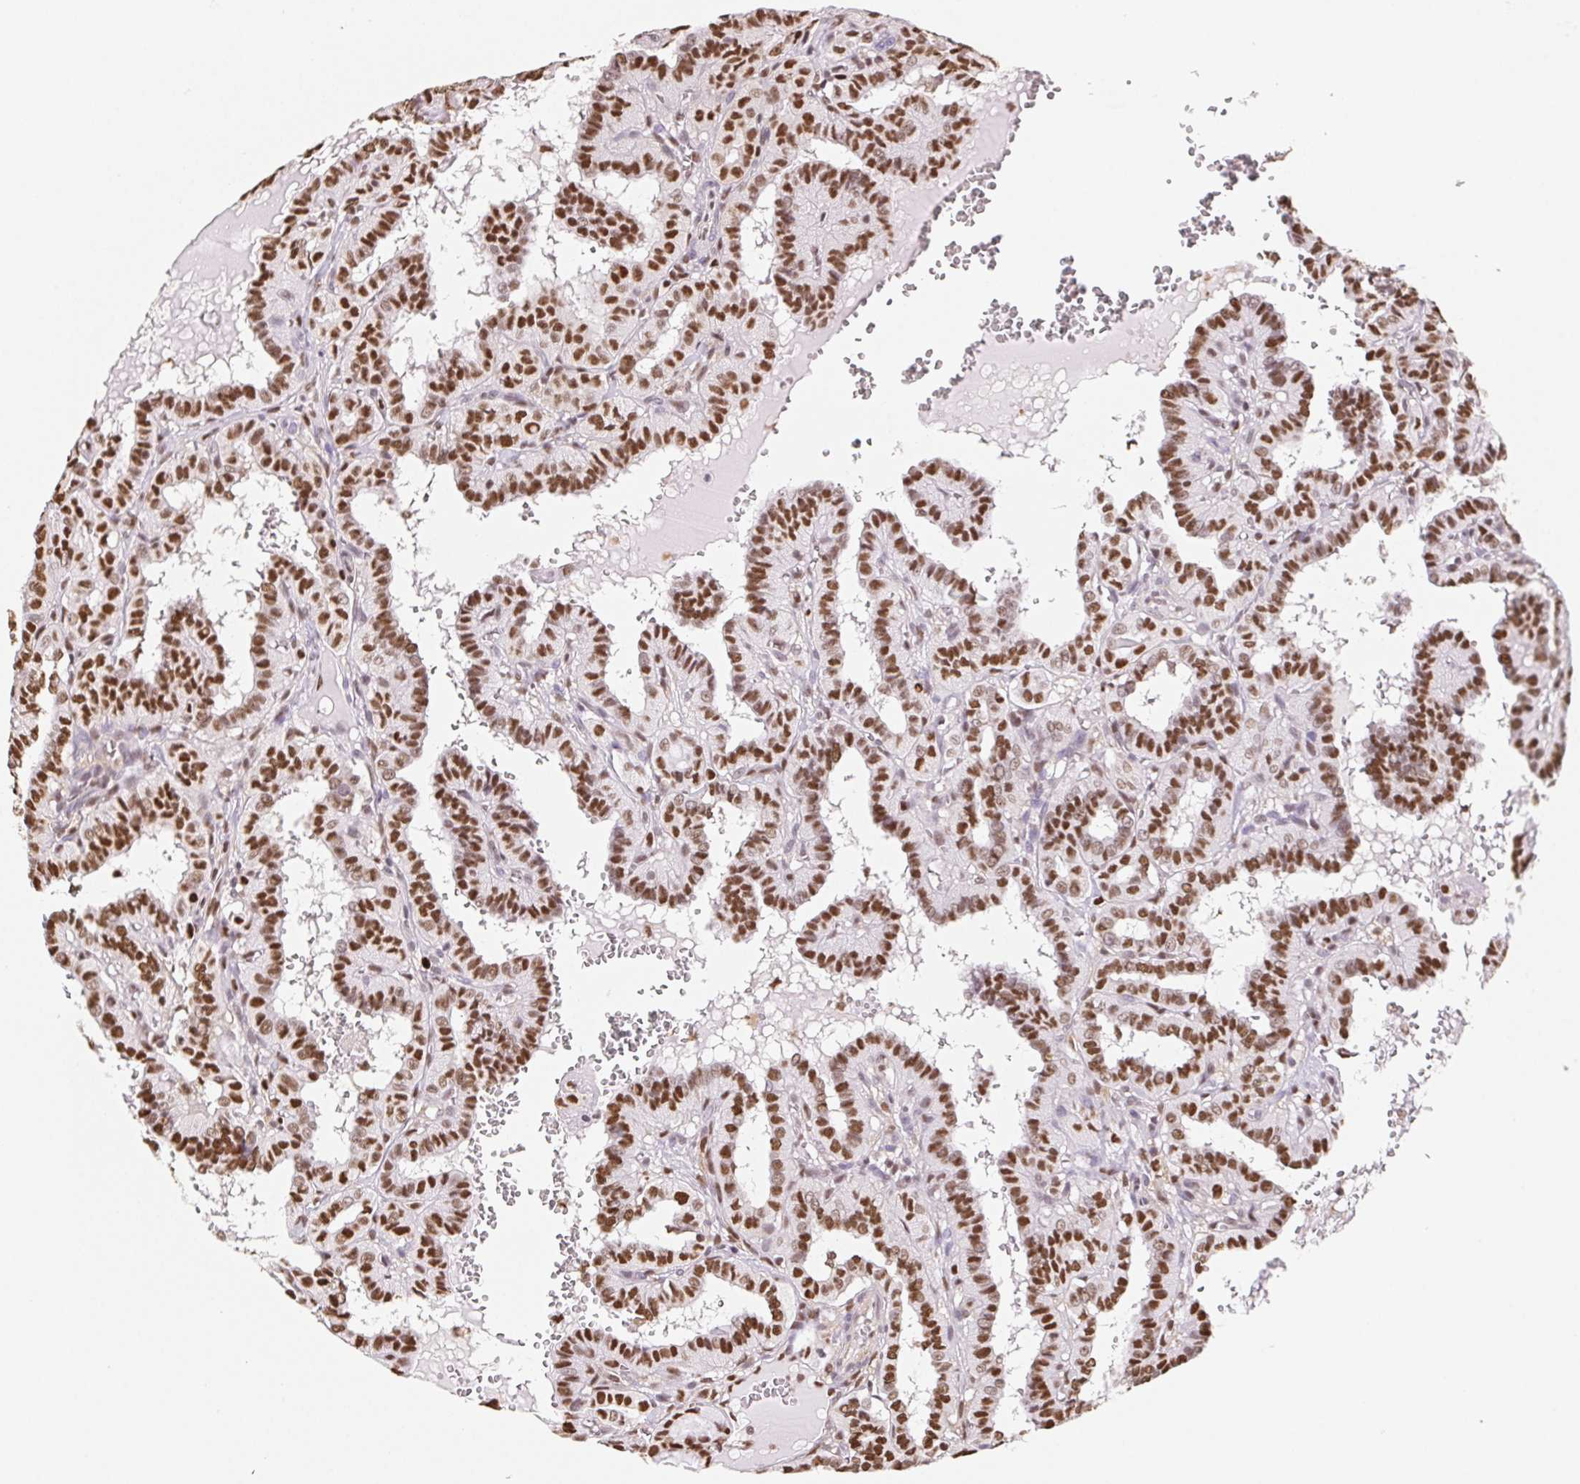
{"staining": {"intensity": "moderate", "quantity": ">75%", "location": "nuclear"}, "tissue": "thyroid cancer", "cell_type": "Tumor cells", "image_type": "cancer", "snomed": [{"axis": "morphology", "description": "Papillary adenocarcinoma, NOS"}, {"axis": "topography", "description": "Thyroid gland"}], "caption": "About >75% of tumor cells in papillary adenocarcinoma (thyroid) show moderate nuclear protein expression as visualized by brown immunohistochemical staining.", "gene": "SET", "patient": {"sex": "female", "age": 21}}